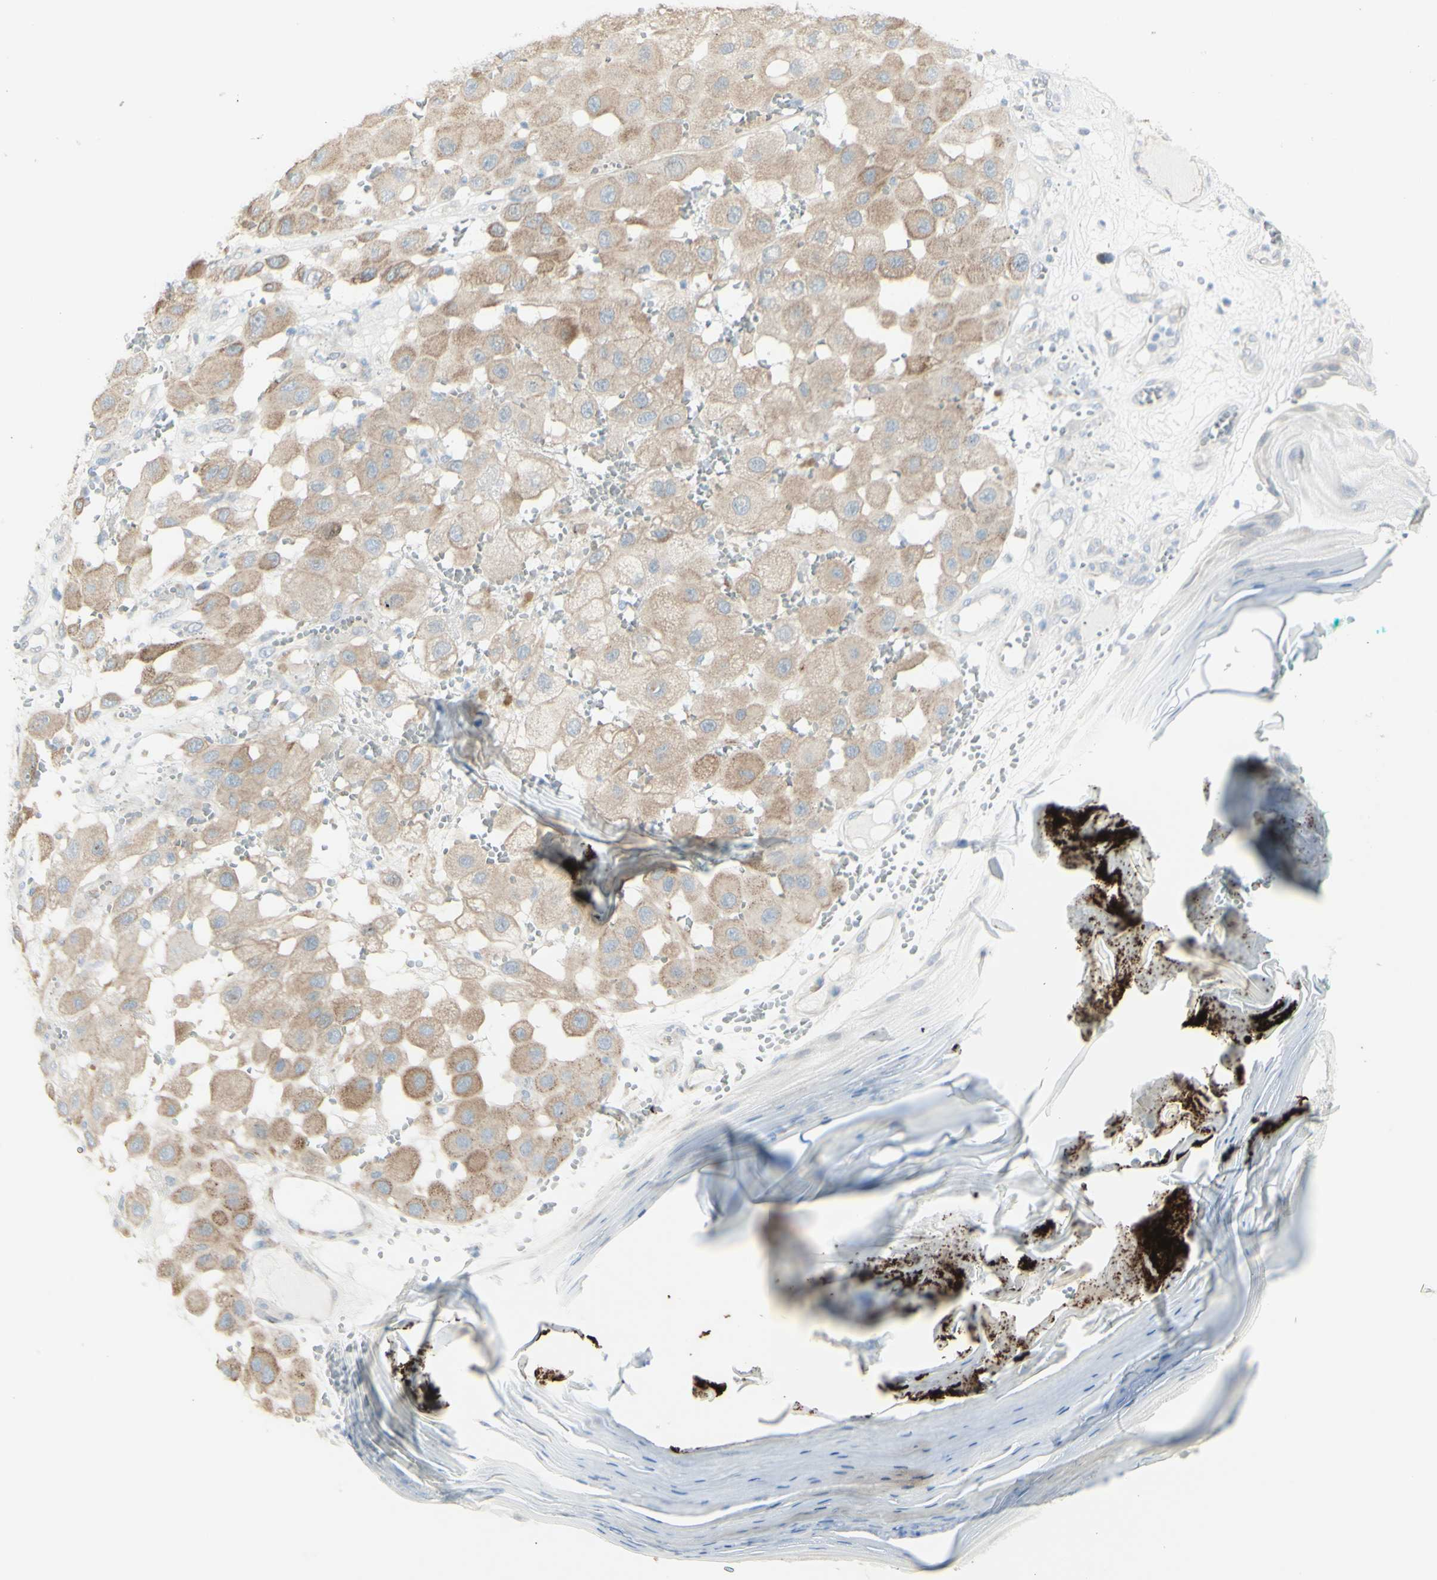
{"staining": {"intensity": "moderate", "quantity": ">75%", "location": "cytoplasmic/membranous"}, "tissue": "melanoma", "cell_type": "Tumor cells", "image_type": "cancer", "snomed": [{"axis": "morphology", "description": "Malignant melanoma, NOS"}, {"axis": "topography", "description": "Skin"}], "caption": "Melanoma tissue exhibits moderate cytoplasmic/membranous staining in about >75% of tumor cells Nuclei are stained in blue.", "gene": "NDST4", "patient": {"sex": "female", "age": 81}}